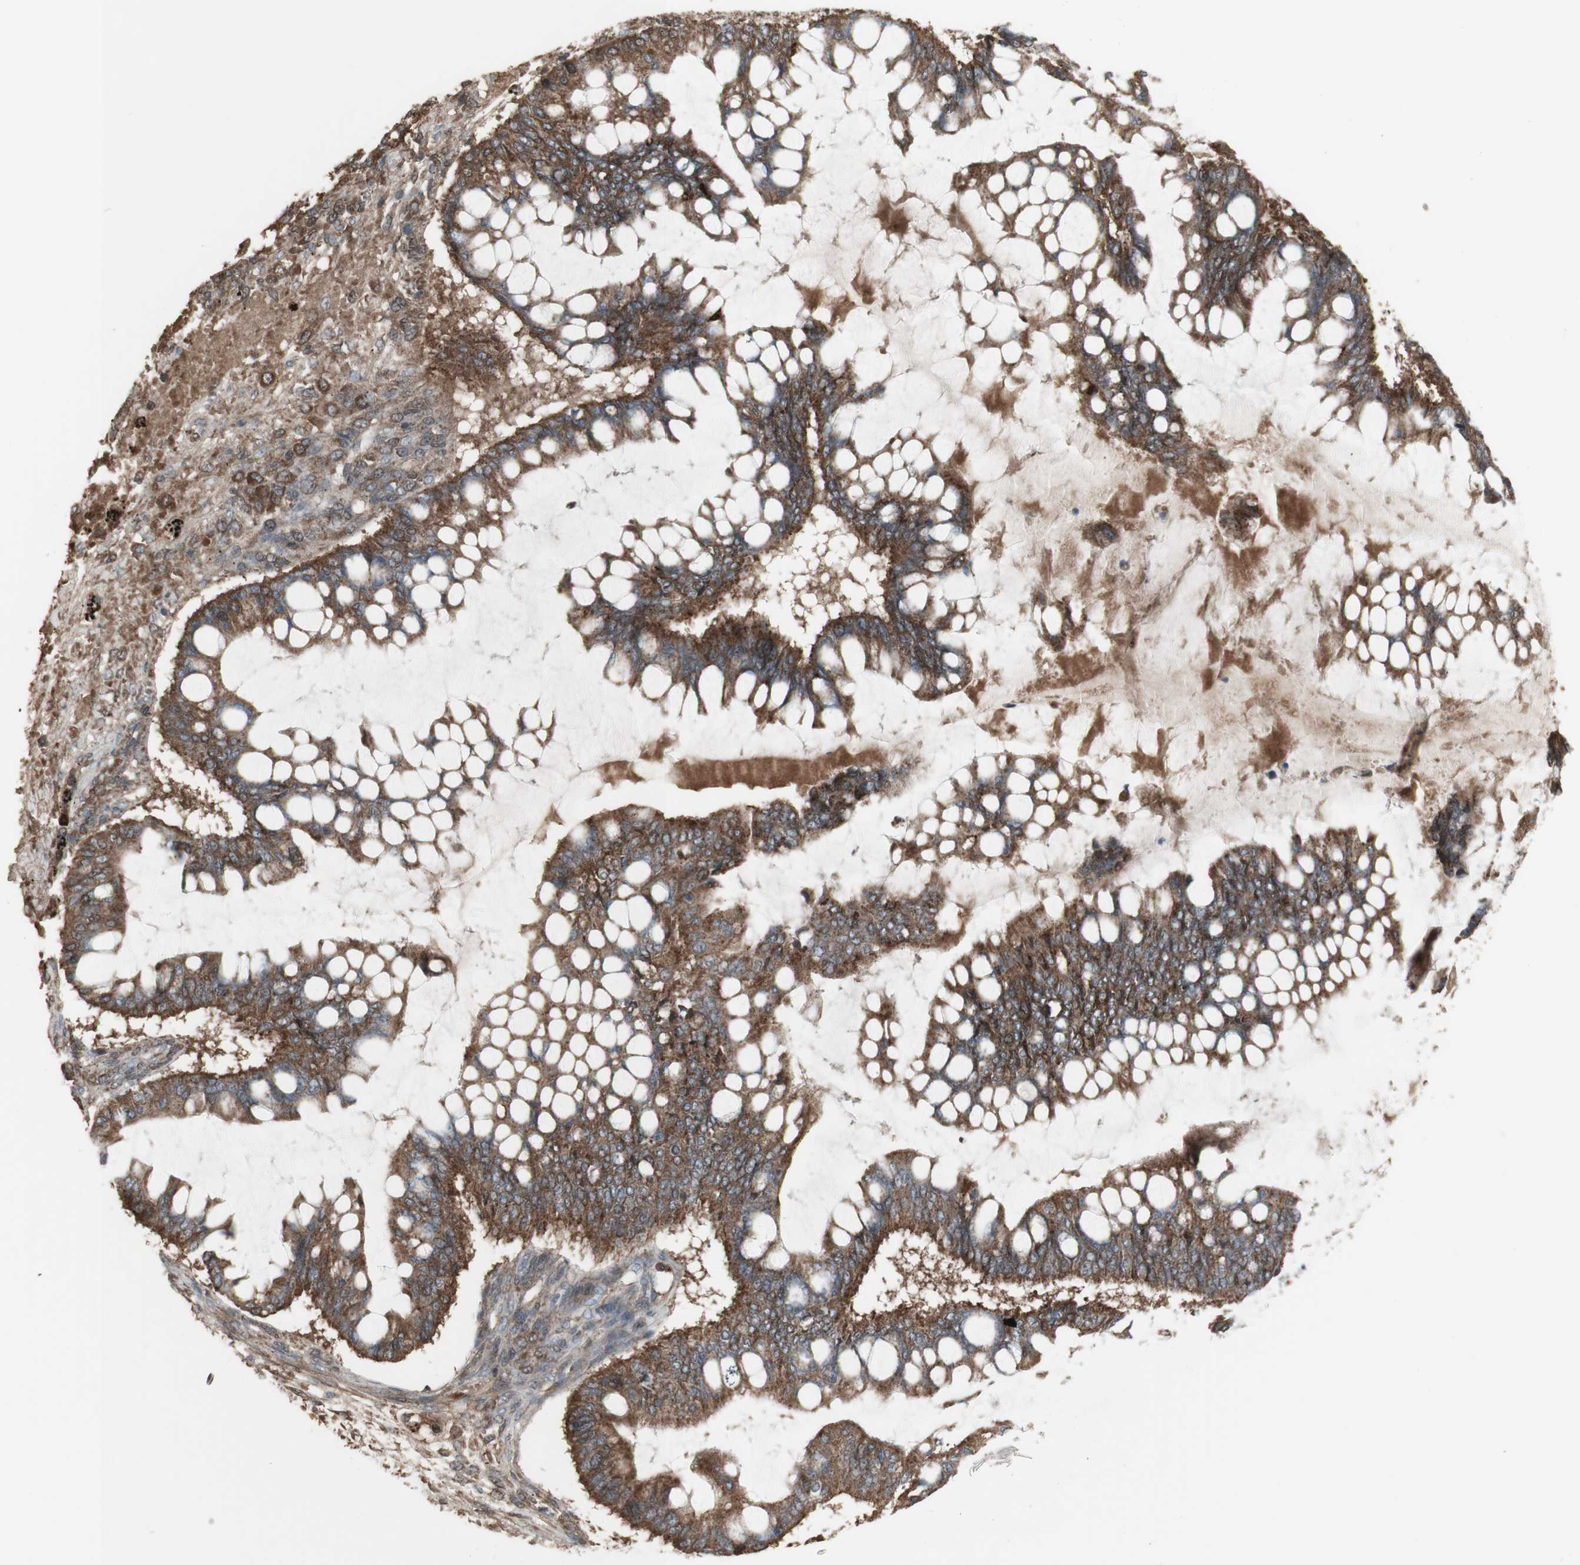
{"staining": {"intensity": "moderate", "quantity": ">75%", "location": "cytoplasmic/membranous"}, "tissue": "ovarian cancer", "cell_type": "Tumor cells", "image_type": "cancer", "snomed": [{"axis": "morphology", "description": "Cystadenocarcinoma, mucinous, NOS"}, {"axis": "topography", "description": "Ovary"}], "caption": "Immunohistochemistry image of human mucinous cystadenocarcinoma (ovarian) stained for a protein (brown), which exhibits medium levels of moderate cytoplasmic/membranous staining in about >75% of tumor cells.", "gene": "SHC1", "patient": {"sex": "female", "age": 73}}